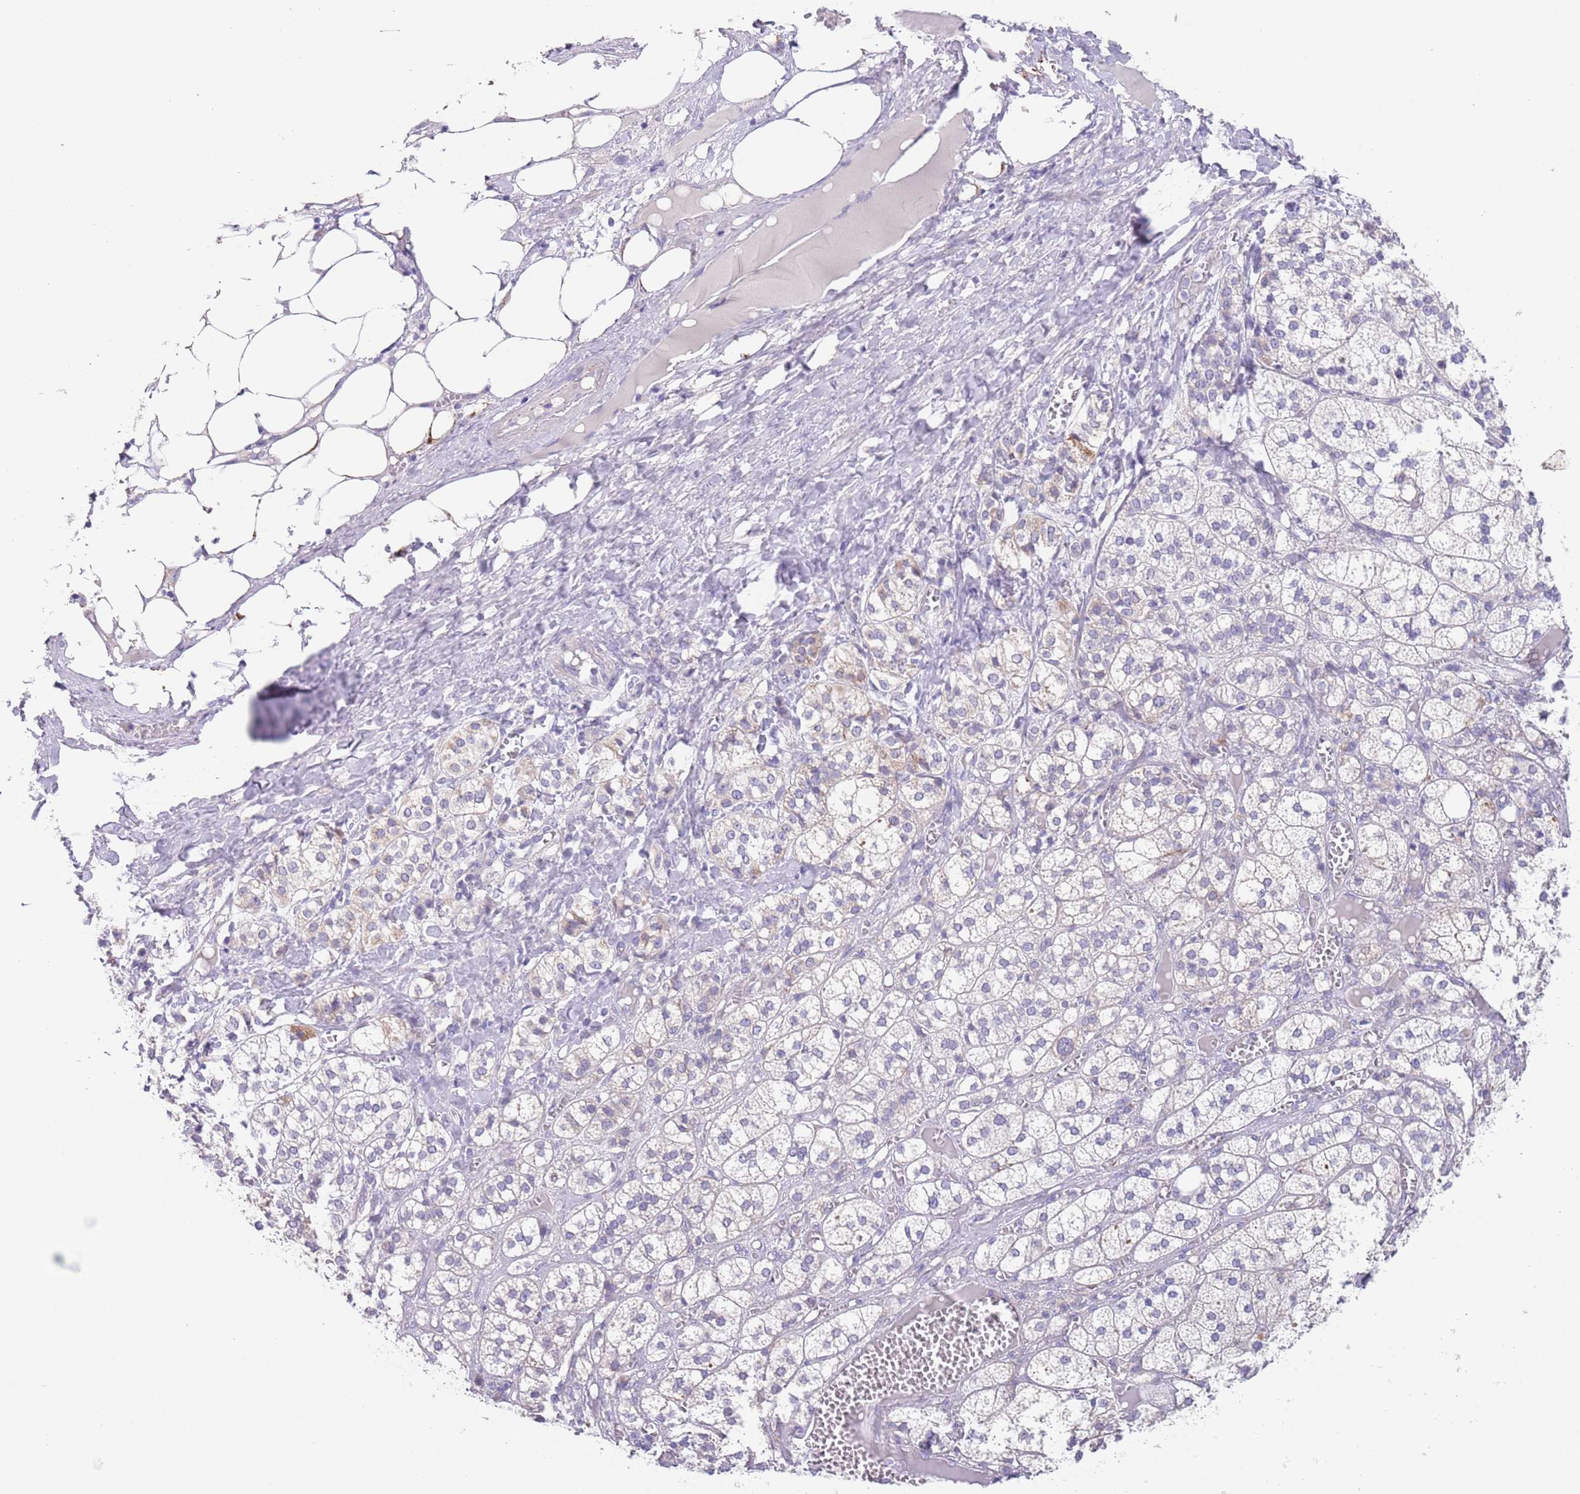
{"staining": {"intensity": "negative", "quantity": "none", "location": "none"}, "tissue": "adrenal gland", "cell_type": "Glandular cells", "image_type": "normal", "snomed": [{"axis": "morphology", "description": "Normal tissue, NOS"}, {"axis": "topography", "description": "Adrenal gland"}], "caption": "DAB (3,3'-diaminobenzidine) immunohistochemical staining of unremarkable human adrenal gland shows no significant expression in glandular cells.", "gene": "SPIRE2", "patient": {"sex": "female", "age": 61}}